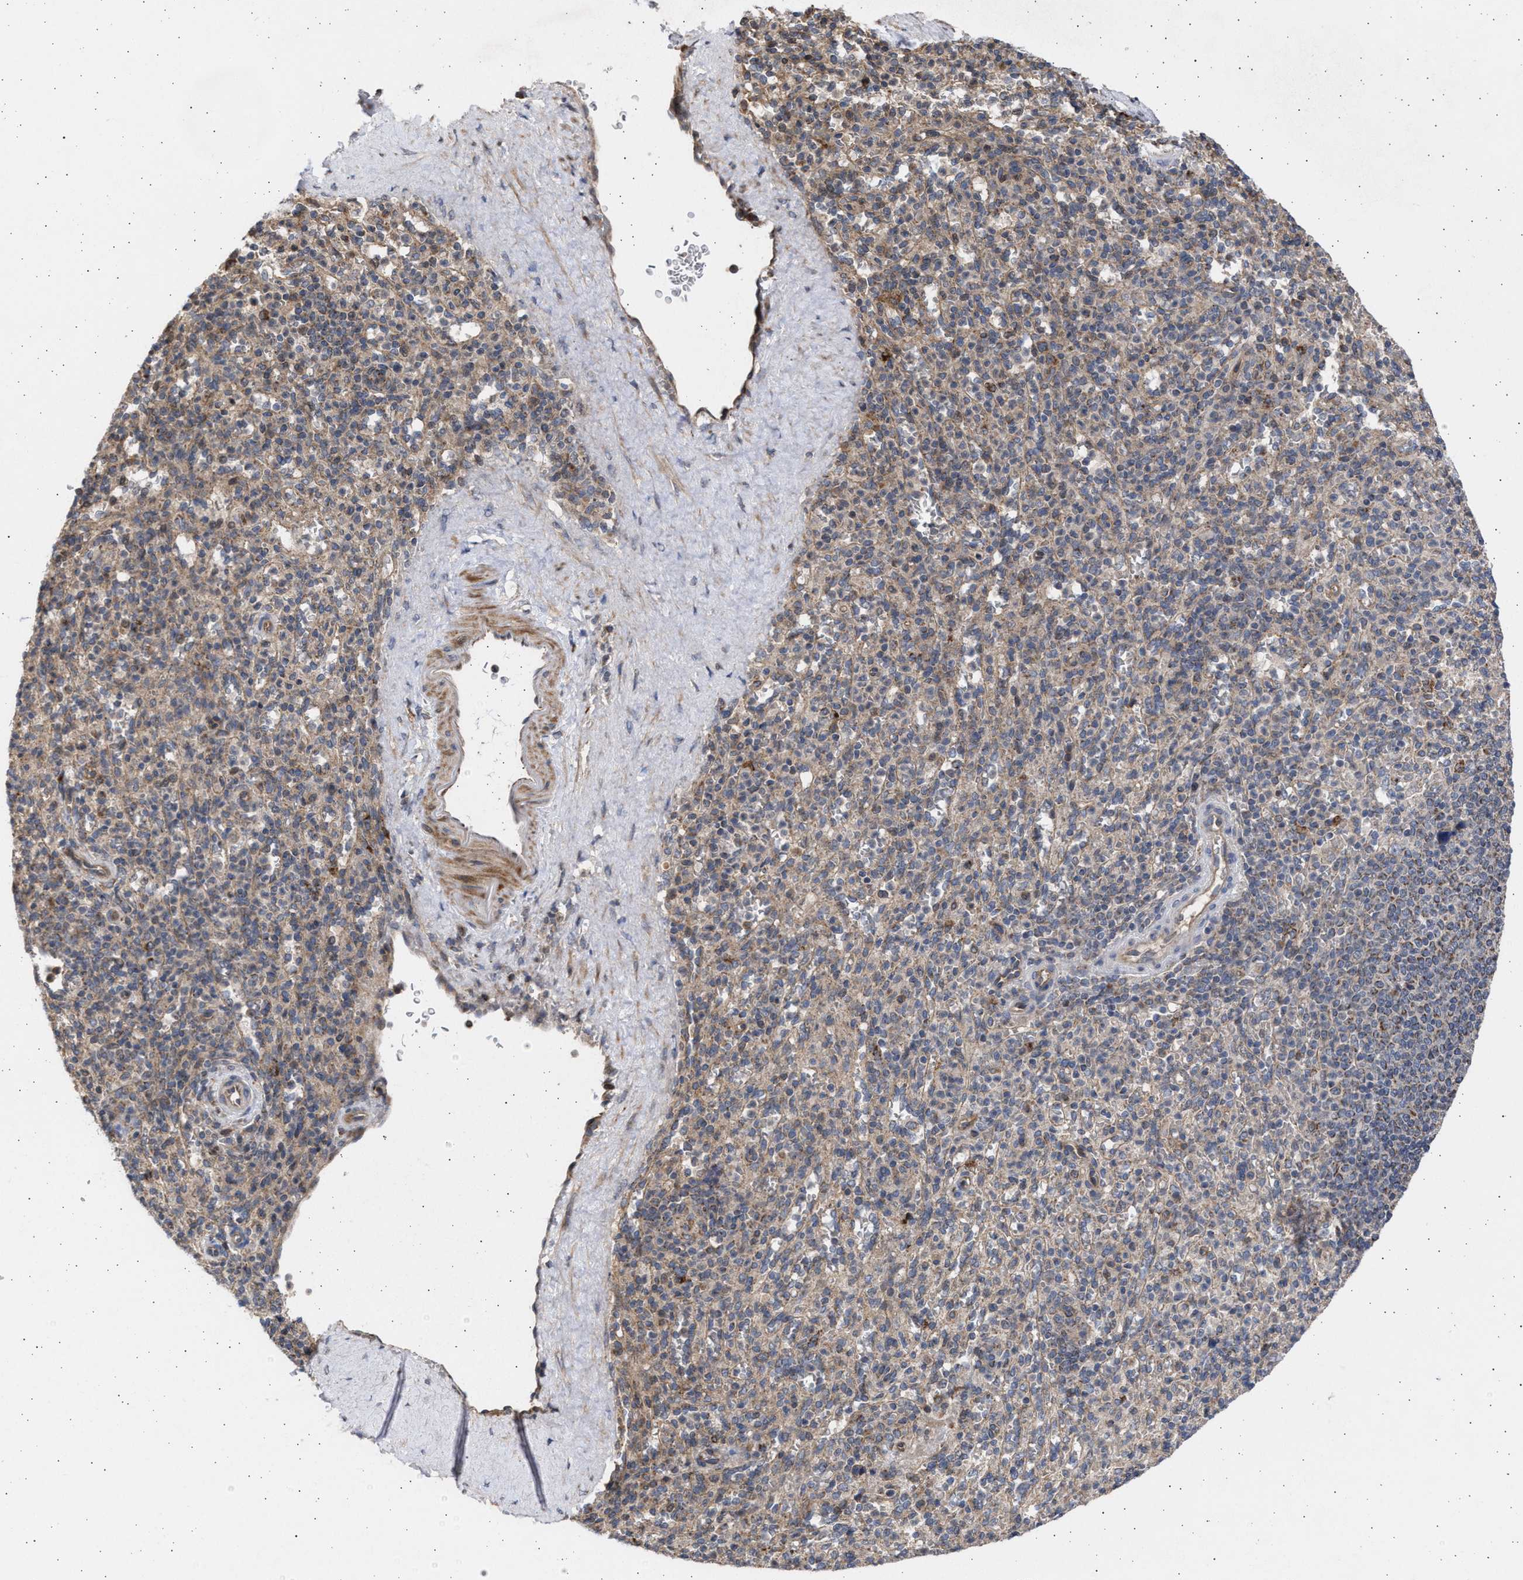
{"staining": {"intensity": "weak", "quantity": "25%-75%", "location": "cytoplasmic/membranous"}, "tissue": "spleen", "cell_type": "Cells in red pulp", "image_type": "normal", "snomed": [{"axis": "morphology", "description": "Normal tissue, NOS"}, {"axis": "topography", "description": "Spleen"}], "caption": "Spleen was stained to show a protein in brown. There is low levels of weak cytoplasmic/membranous staining in about 25%-75% of cells in red pulp.", "gene": "TTC19", "patient": {"sex": "male", "age": 36}}